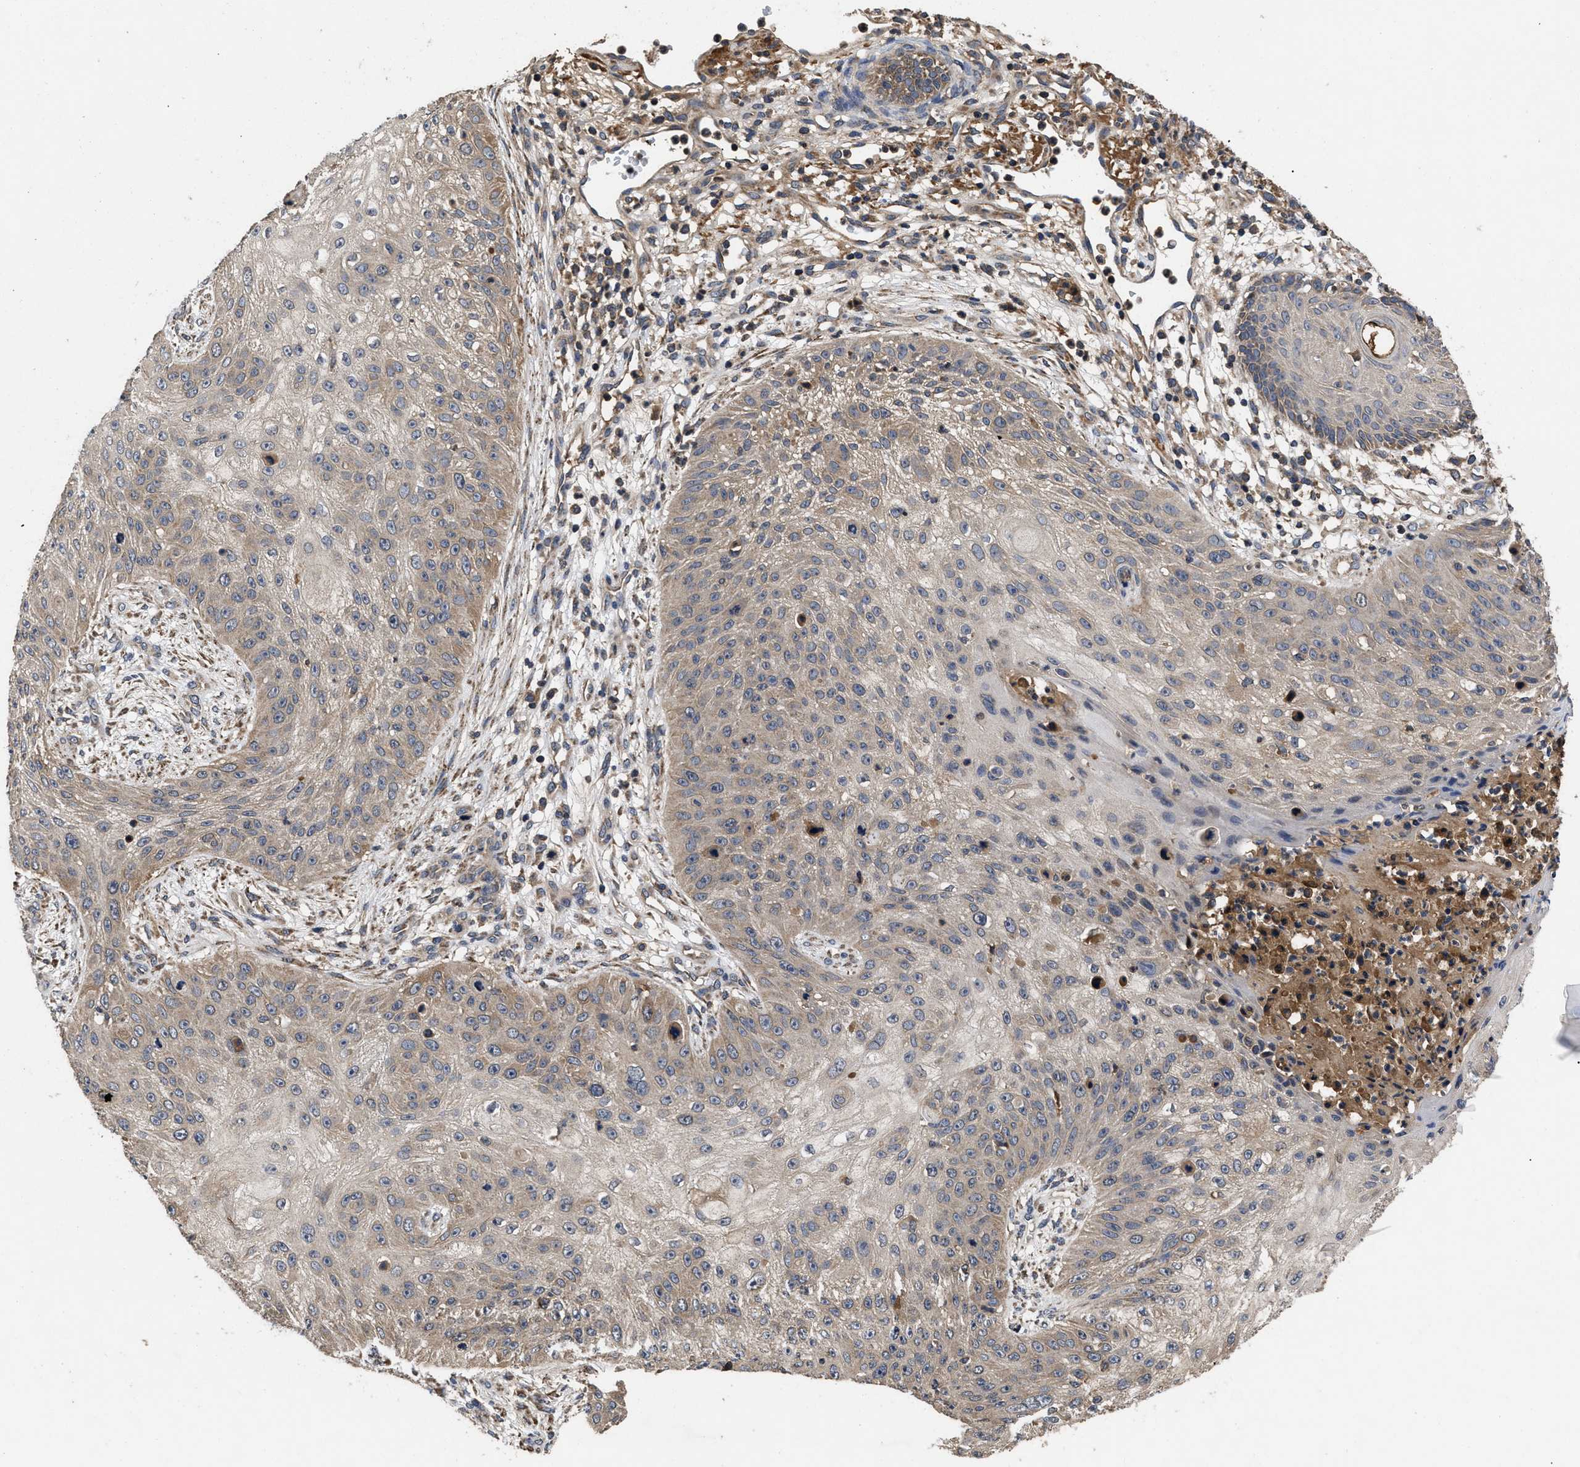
{"staining": {"intensity": "weak", "quantity": ">75%", "location": "cytoplasmic/membranous"}, "tissue": "skin cancer", "cell_type": "Tumor cells", "image_type": "cancer", "snomed": [{"axis": "morphology", "description": "Squamous cell carcinoma, NOS"}, {"axis": "topography", "description": "Skin"}], "caption": "The micrograph displays staining of skin cancer, revealing weak cytoplasmic/membranous protein positivity (brown color) within tumor cells.", "gene": "LRRC3", "patient": {"sex": "female", "age": 80}}